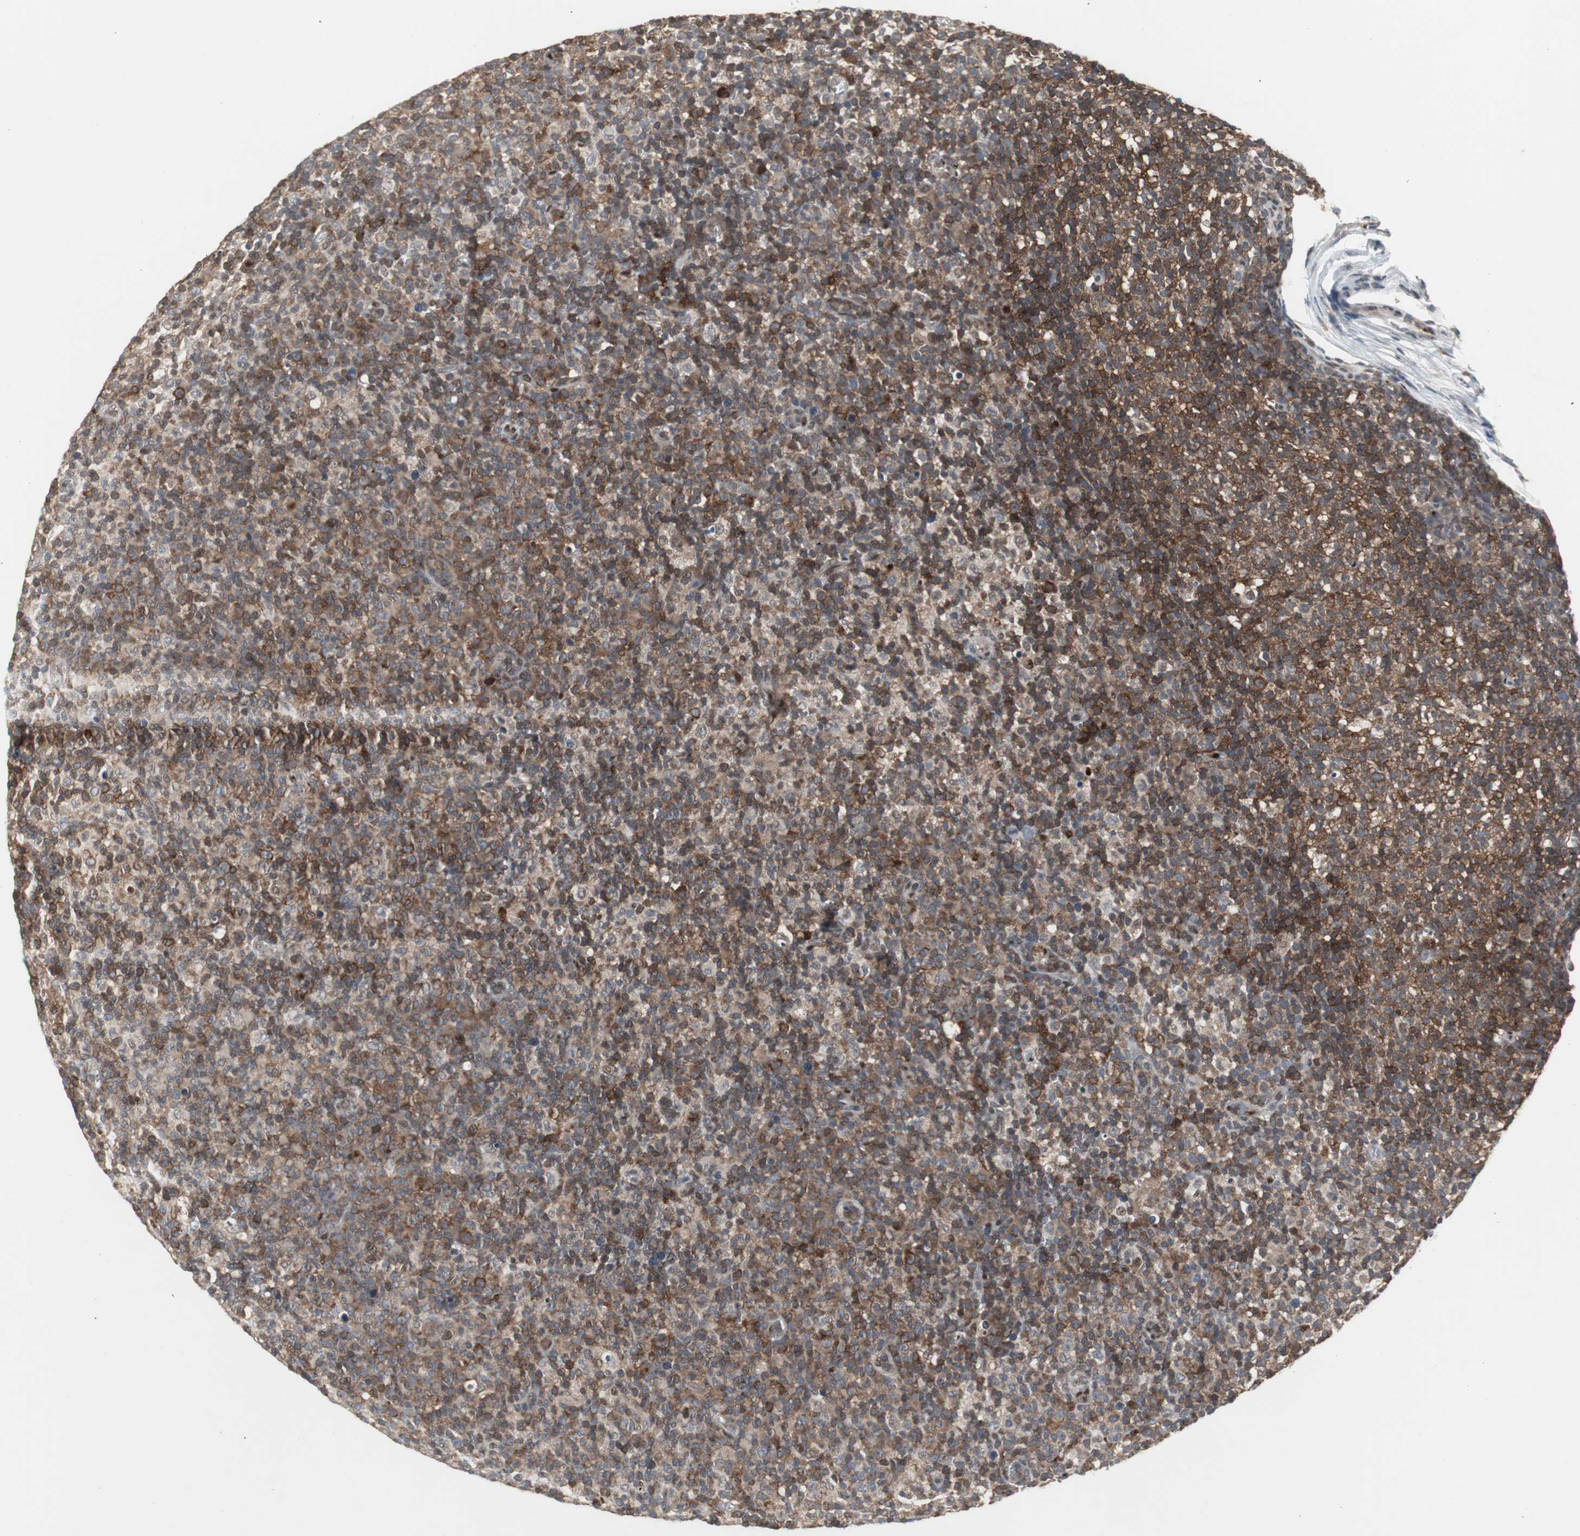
{"staining": {"intensity": "moderate", "quantity": ">75%", "location": "cytoplasmic/membranous"}, "tissue": "lymph node", "cell_type": "Germinal center cells", "image_type": "normal", "snomed": [{"axis": "morphology", "description": "Normal tissue, NOS"}, {"axis": "morphology", "description": "Inflammation, NOS"}, {"axis": "topography", "description": "Lymph node"}], "caption": "An IHC image of unremarkable tissue is shown. Protein staining in brown shows moderate cytoplasmic/membranous positivity in lymph node within germinal center cells.", "gene": "GRK2", "patient": {"sex": "male", "age": 55}}